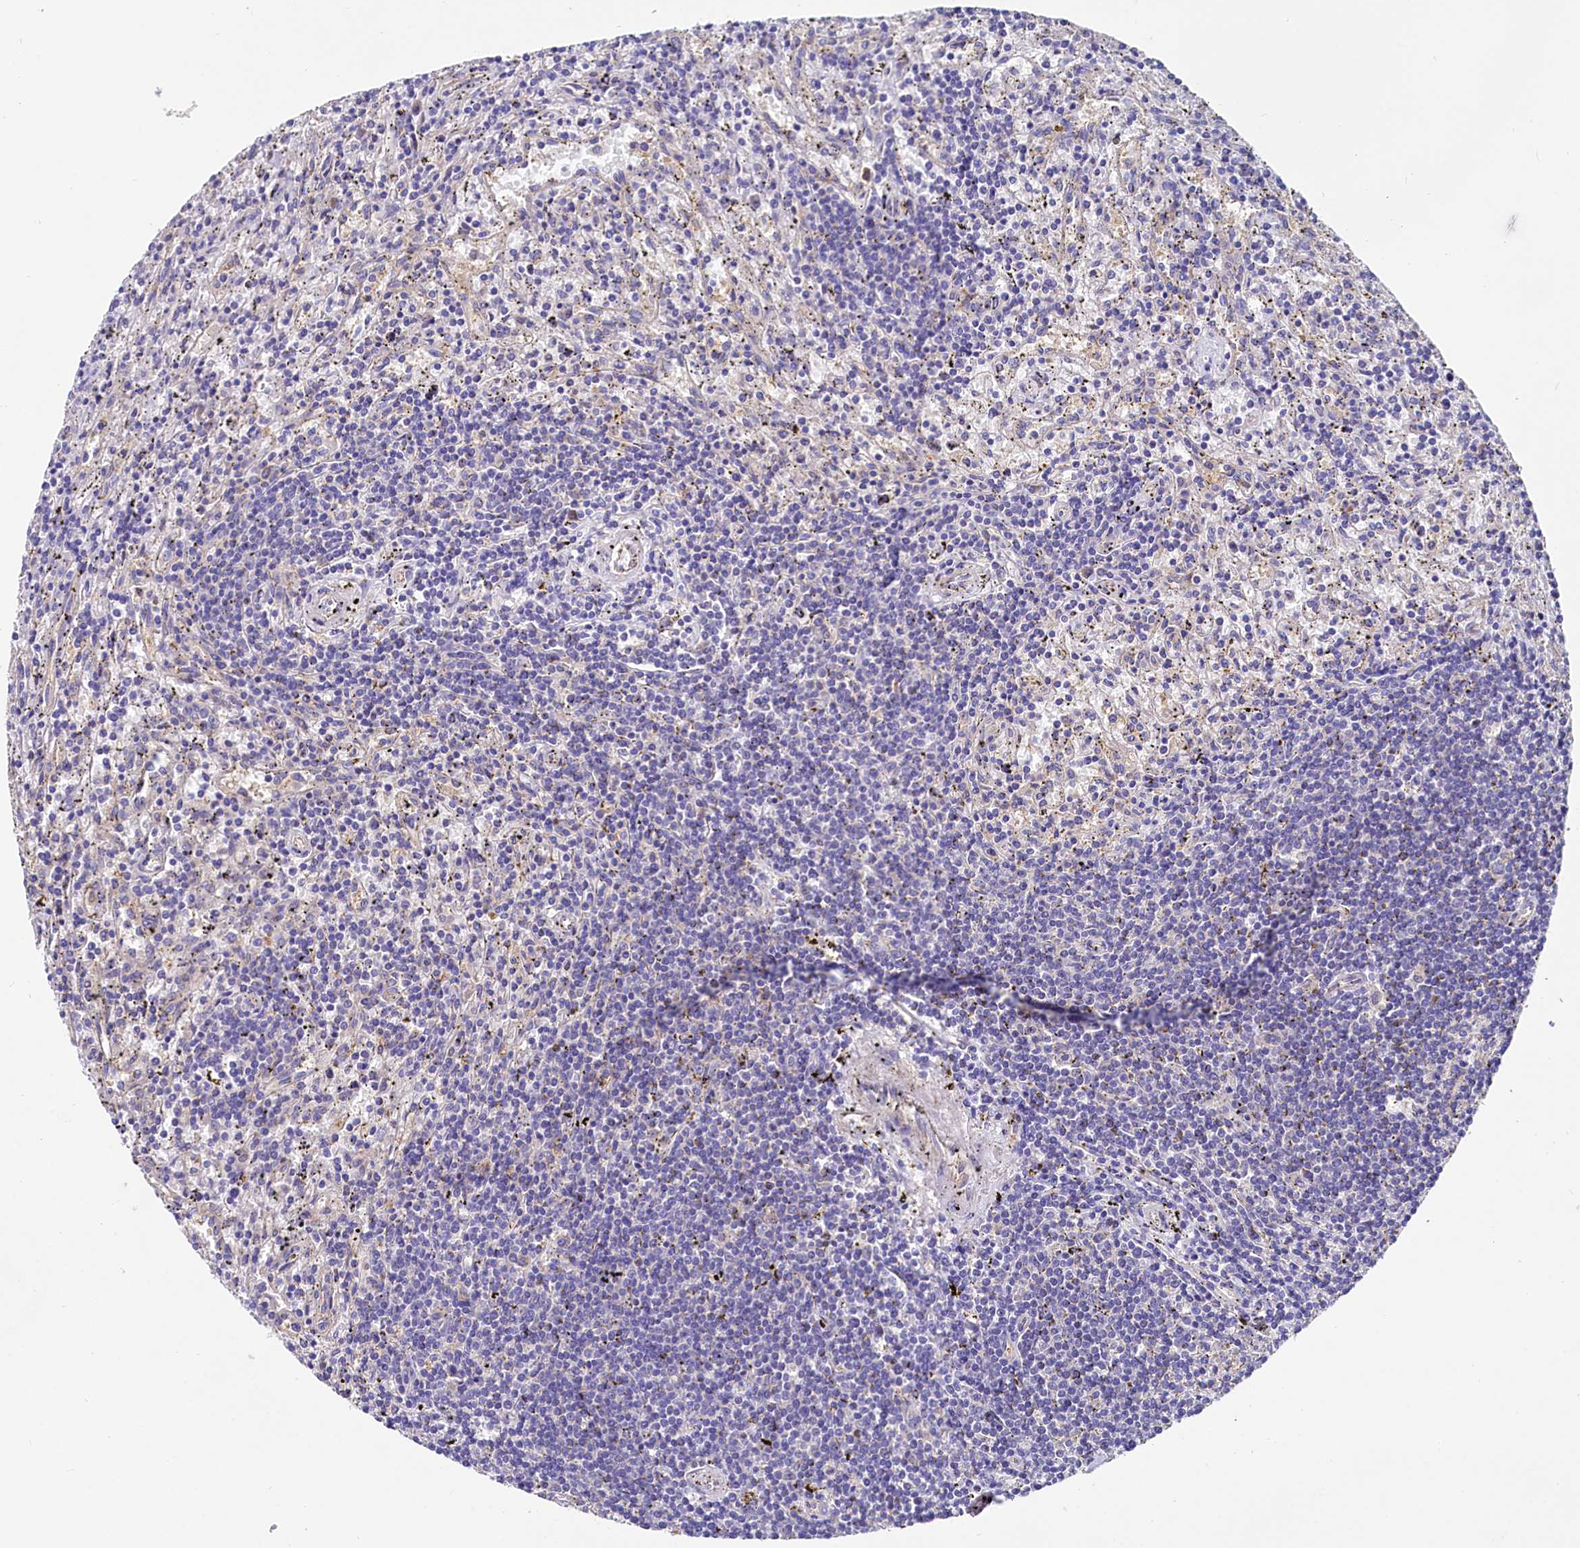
{"staining": {"intensity": "negative", "quantity": "none", "location": "none"}, "tissue": "lymphoma", "cell_type": "Tumor cells", "image_type": "cancer", "snomed": [{"axis": "morphology", "description": "Malignant lymphoma, non-Hodgkin's type, Low grade"}, {"axis": "topography", "description": "Spleen"}], "caption": "There is no significant expression in tumor cells of lymphoma.", "gene": "QARS1", "patient": {"sex": "male", "age": 76}}